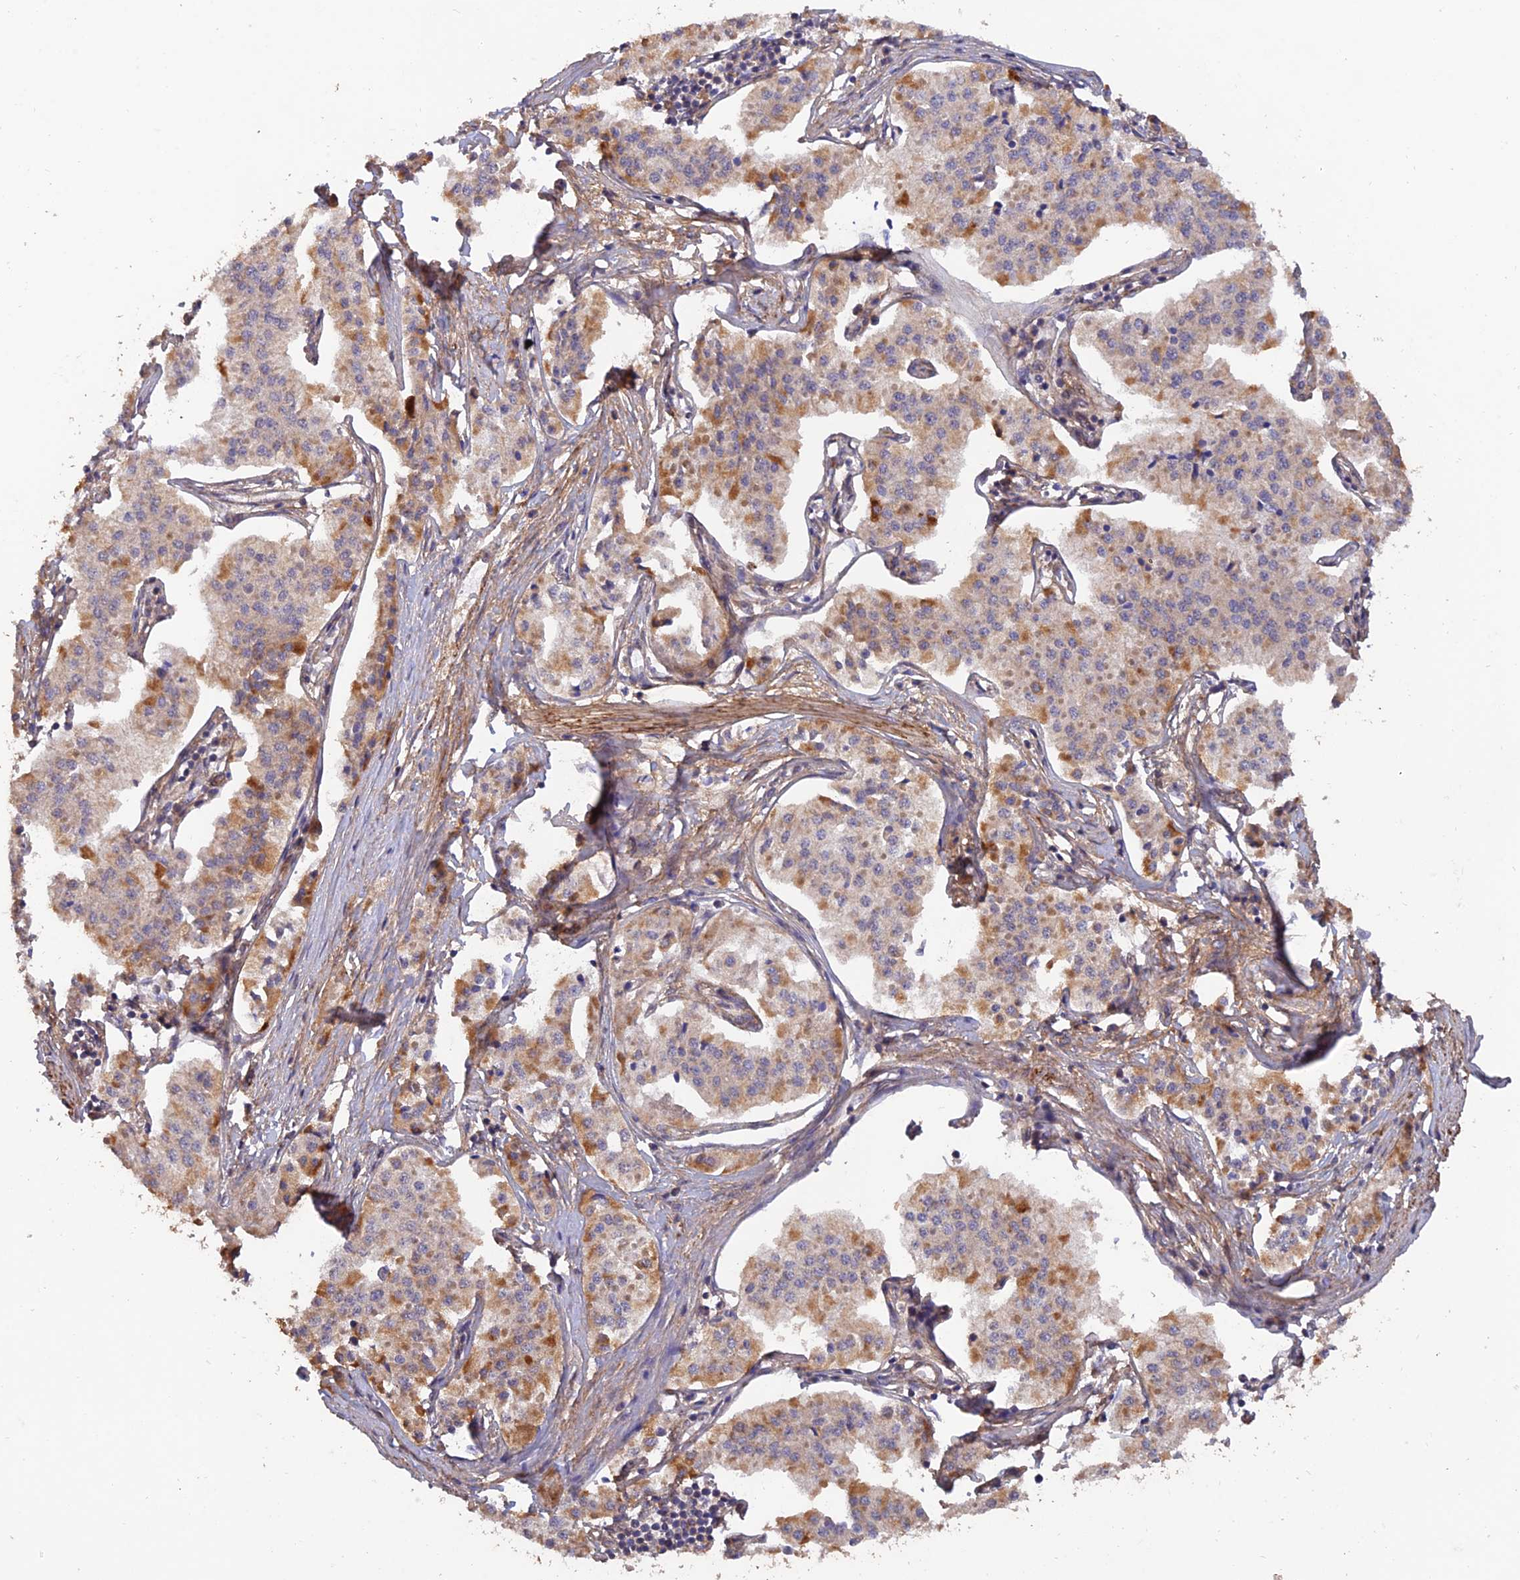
{"staining": {"intensity": "strong", "quantity": "<25%", "location": "cytoplasmic/membranous"}, "tissue": "pancreatic cancer", "cell_type": "Tumor cells", "image_type": "cancer", "snomed": [{"axis": "morphology", "description": "Adenocarcinoma, NOS"}, {"axis": "topography", "description": "Pancreas"}], "caption": "DAB (3,3'-diaminobenzidine) immunohistochemical staining of human pancreatic cancer exhibits strong cytoplasmic/membranous protein expression in about <25% of tumor cells. (brown staining indicates protein expression, while blue staining denotes nuclei).", "gene": "PAGR1", "patient": {"sex": "female", "age": 50}}